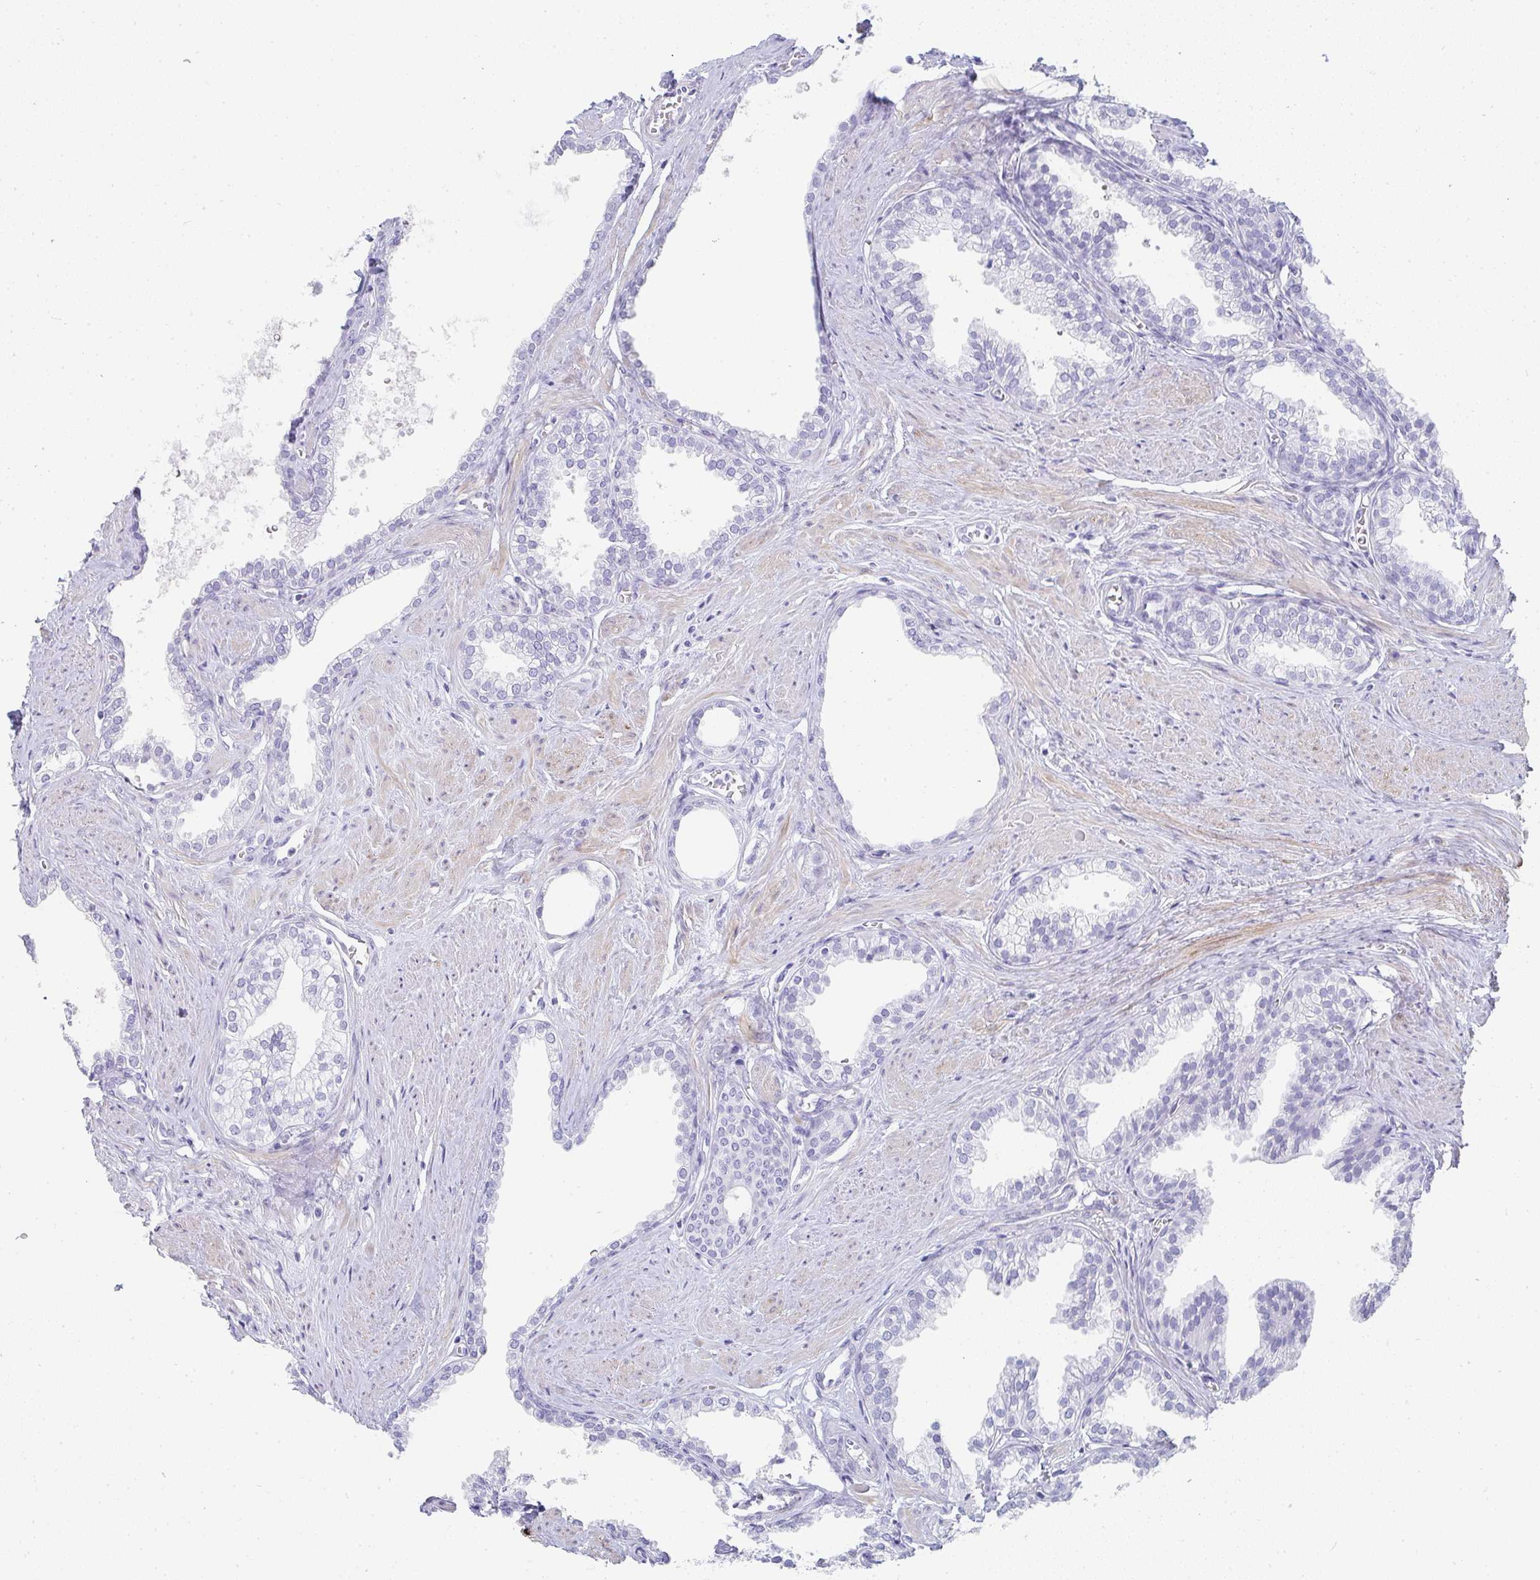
{"staining": {"intensity": "negative", "quantity": "none", "location": "none"}, "tissue": "prostate", "cell_type": "Glandular cells", "image_type": "normal", "snomed": [{"axis": "morphology", "description": "Normal tissue, NOS"}, {"axis": "topography", "description": "Prostate"}, {"axis": "topography", "description": "Peripheral nerve tissue"}], "caption": "Immunohistochemistry (IHC) of benign prostate shows no staining in glandular cells.", "gene": "PRND", "patient": {"sex": "male", "age": 55}}